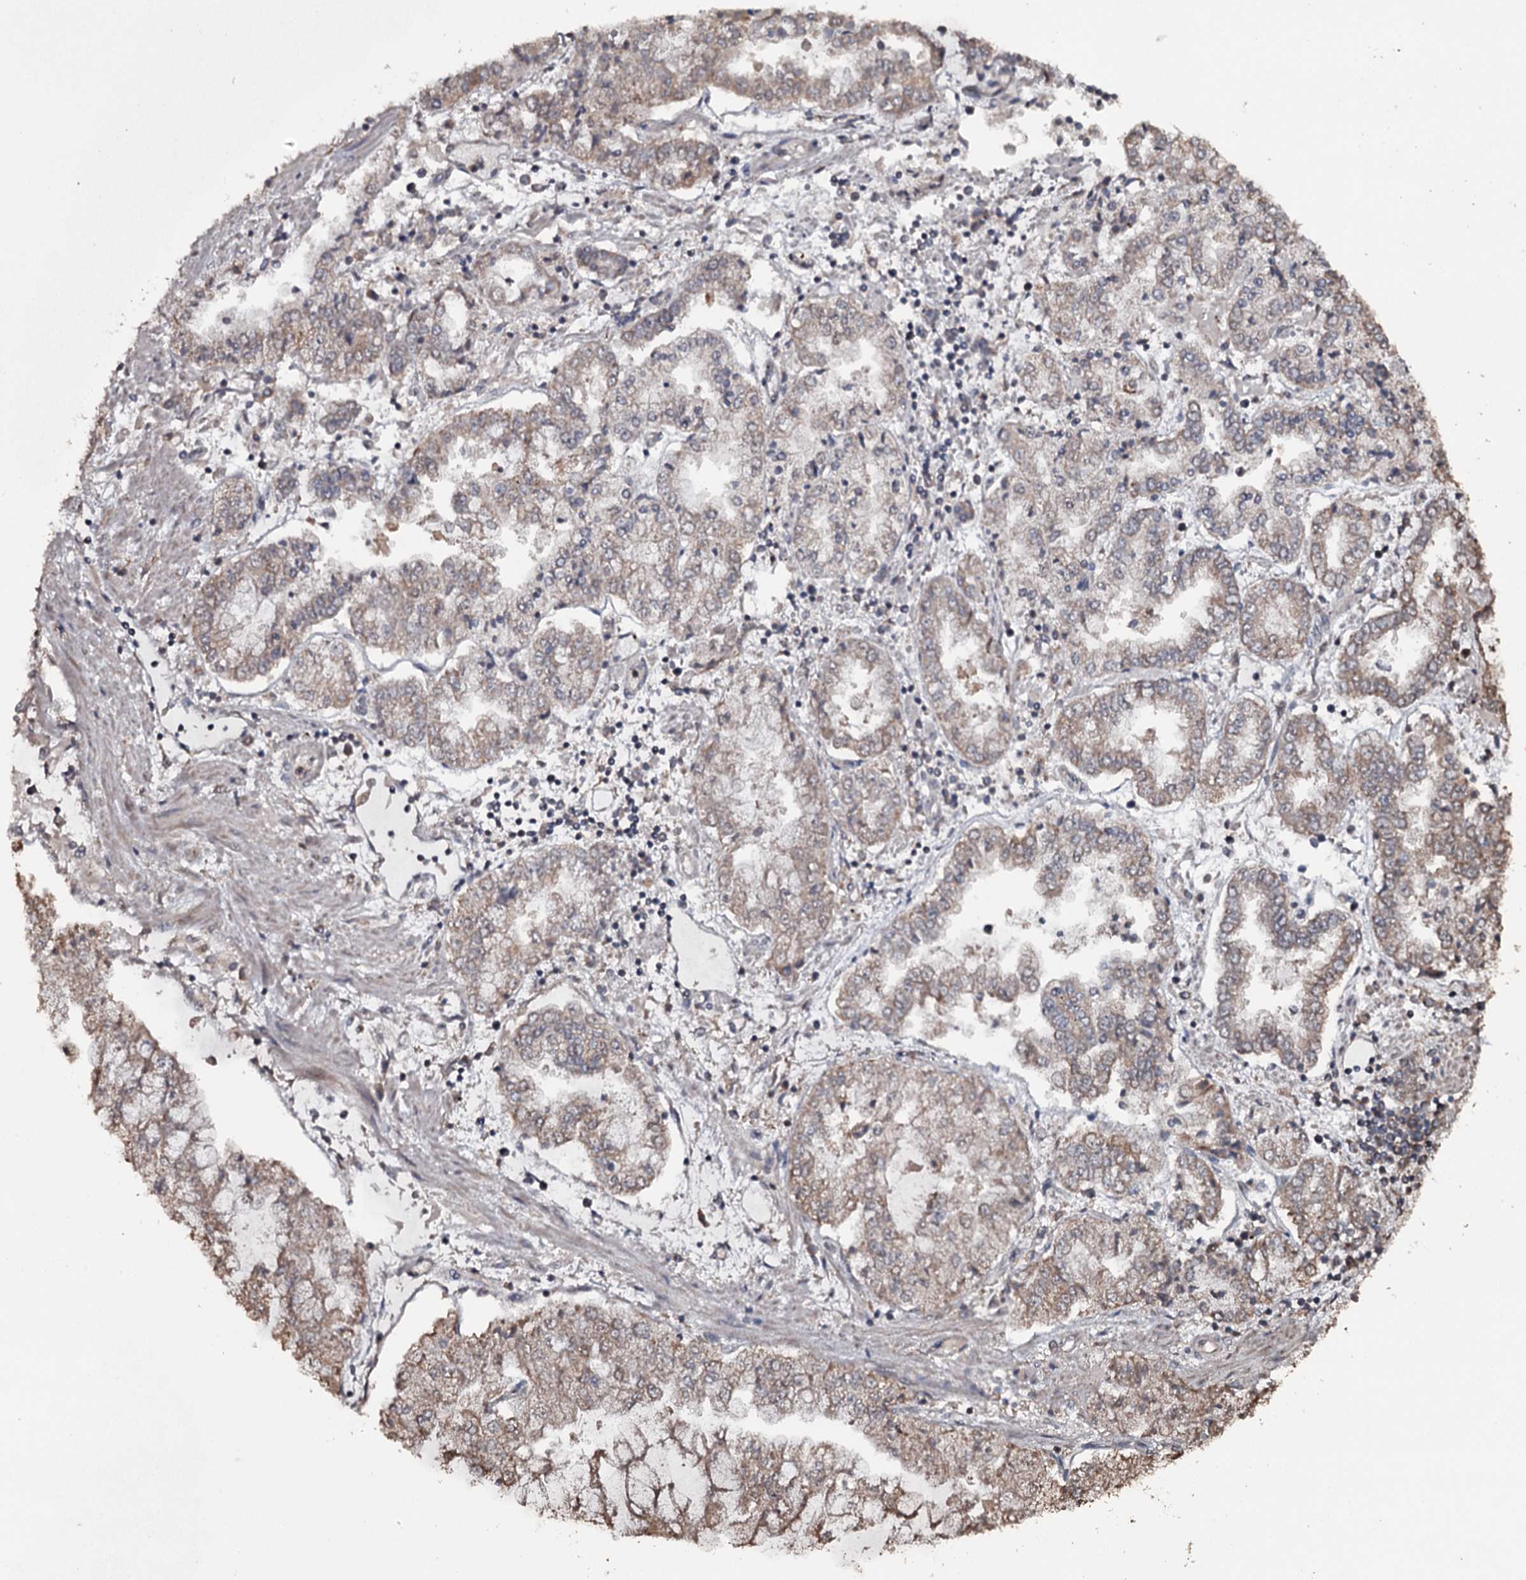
{"staining": {"intensity": "moderate", "quantity": "25%-75%", "location": "cytoplasmic/membranous"}, "tissue": "stomach cancer", "cell_type": "Tumor cells", "image_type": "cancer", "snomed": [{"axis": "morphology", "description": "Adenocarcinoma, NOS"}, {"axis": "topography", "description": "Stomach"}], "caption": "DAB immunohistochemical staining of human adenocarcinoma (stomach) demonstrates moderate cytoplasmic/membranous protein positivity in about 25%-75% of tumor cells.", "gene": "WIPI1", "patient": {"sex": "male", "age": 76}}